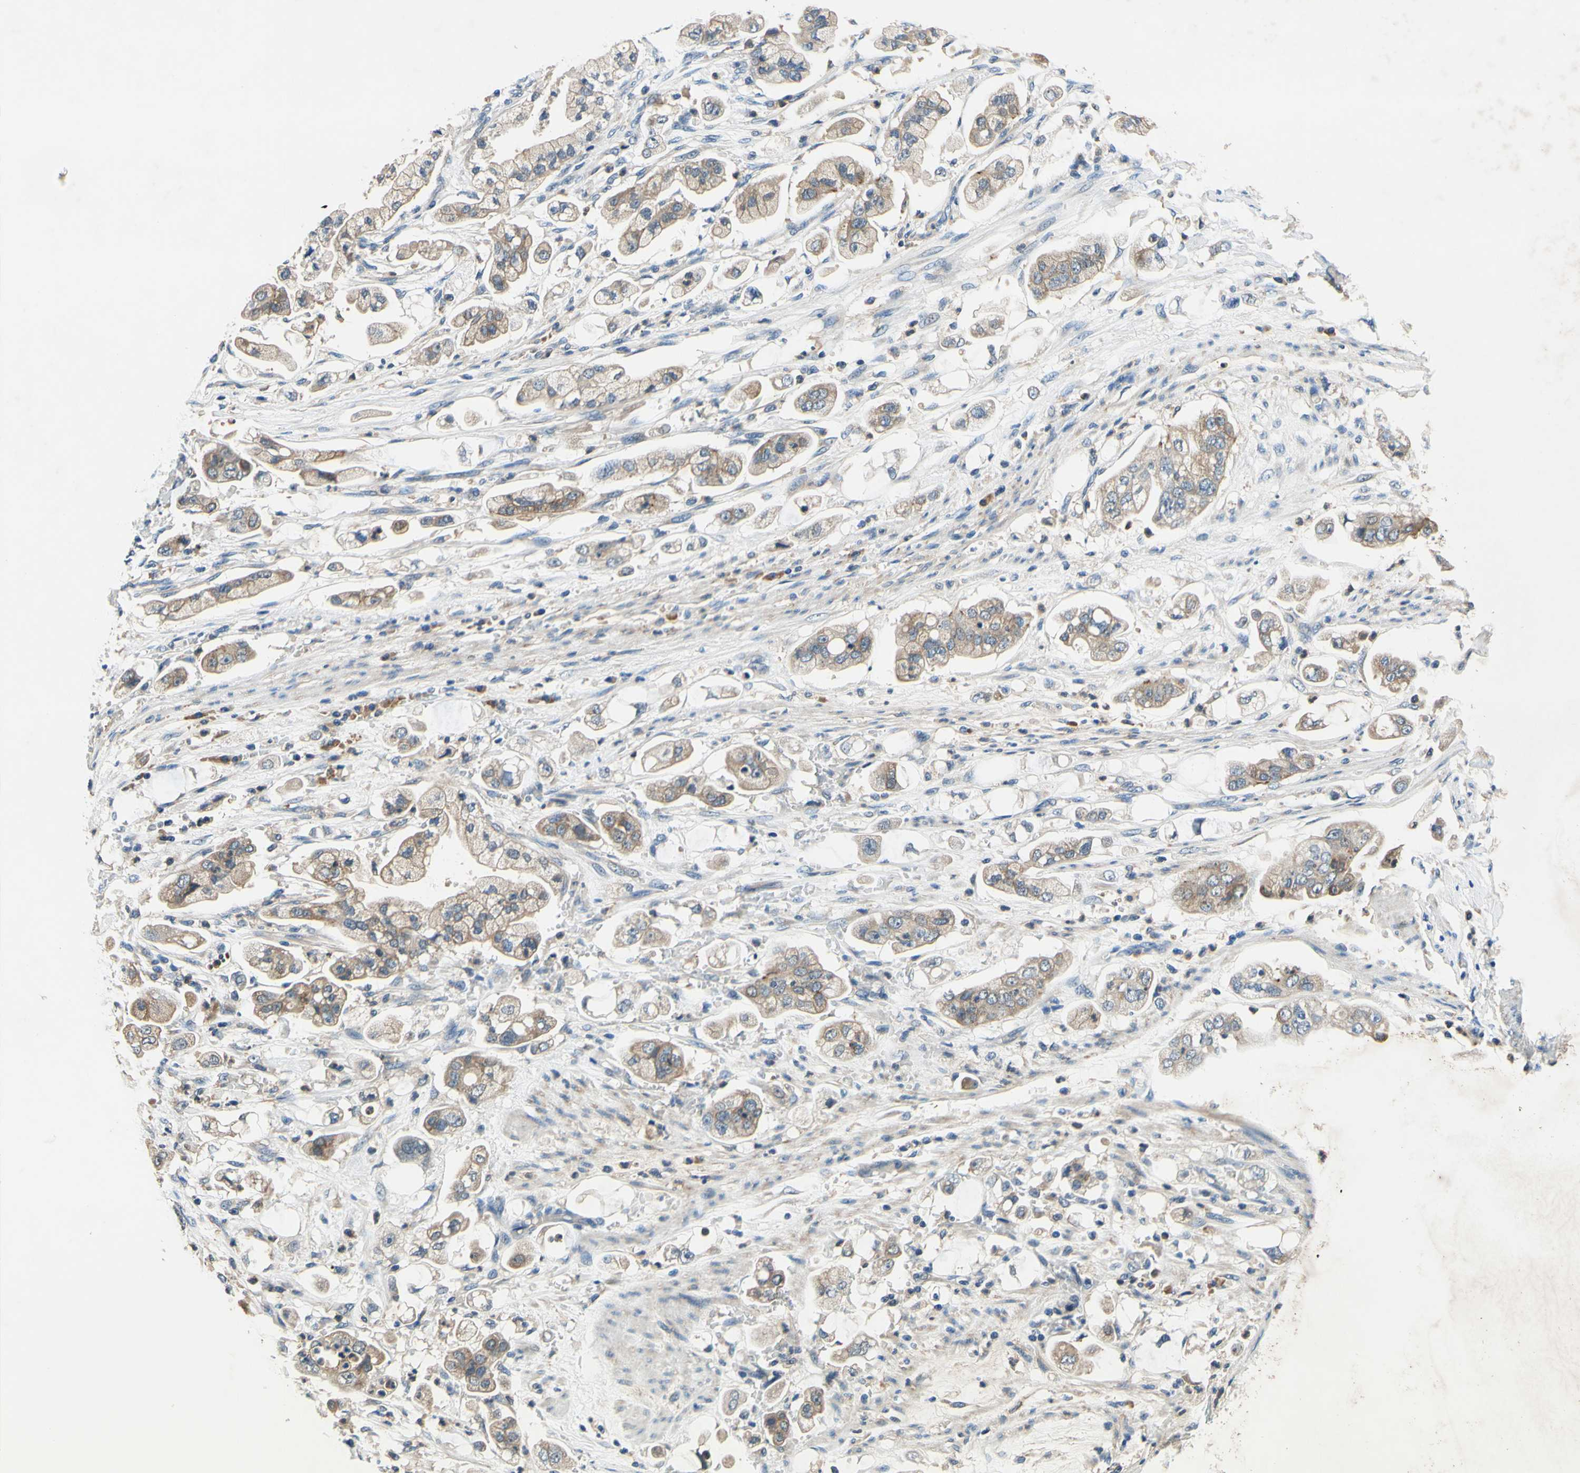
{"staining": {"intensity": "weak", "quantity": ">75%", "location": "cytoplasmic/membranous"}, "tissue": "stomach cancer", "cell_type": "Tumor cells", "image_type": "cancer", "snomed": [{"axis": "morphology", "description": "Adenocarcinoma, NOS"}, {"axis": "topography", "description": "Stomach"}], "caption": "Immunohistochemistry (IHC) micrograph of neoplastic tissue: human stomach cancer stained using immunohistochemistry (IHC) displays low levels of weak protein expression localized specifically in the cytoplasmic/membranous of tumor cells, appearing as a cytoplasmic/membranous brown color.", "gene": "PLA2G4A", "patient": {"sex": "male", "age": 62}}